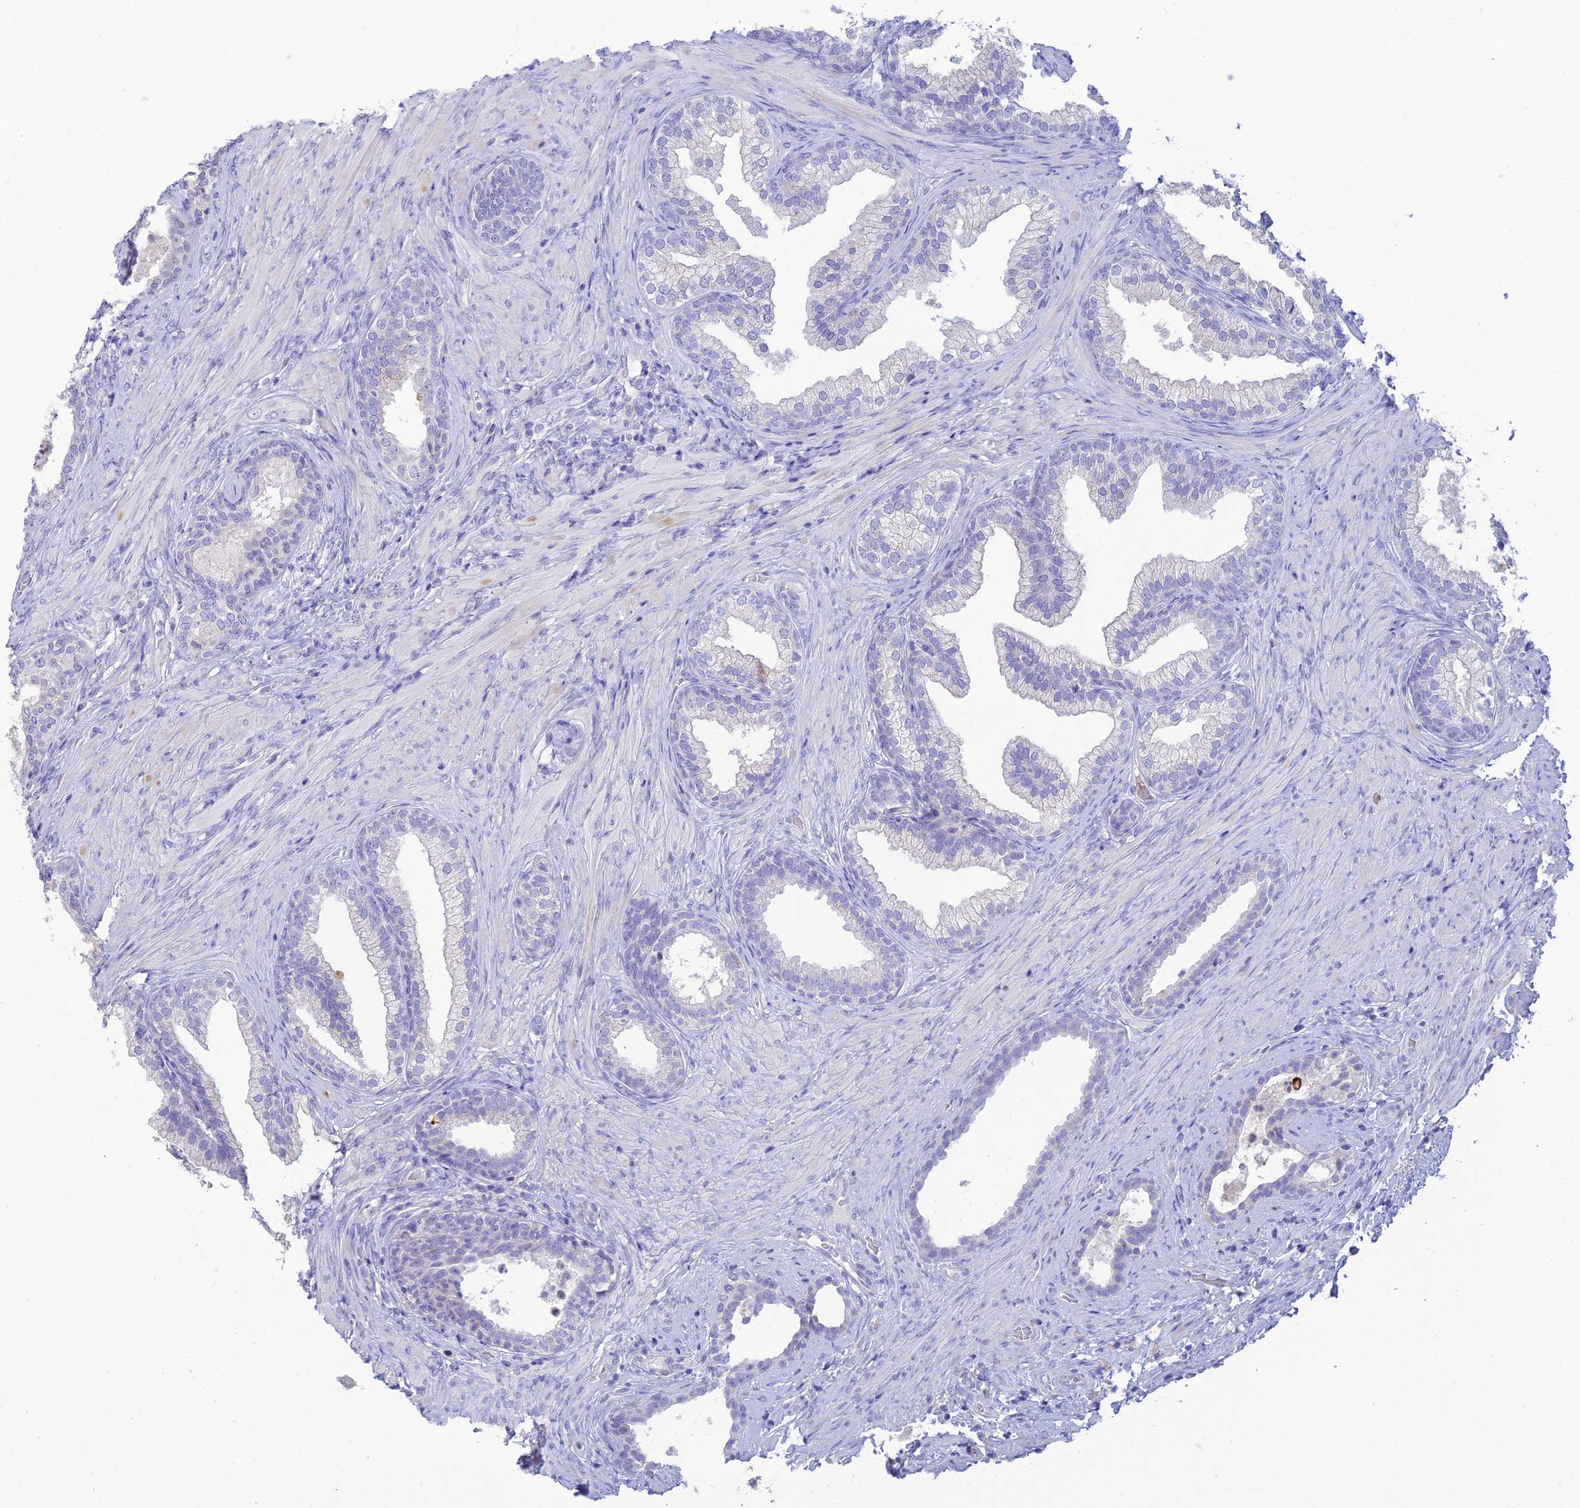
{"staining": {"intensity": "negative", "quantity": "none", "location": "none"}, "tissue": "prostate", "cell_type": "Glandular cells", "image_type": "normal", "snomed": [{"axis": "morphology", "description": "Normal tissue, NOS"}, {"axis": "topography", "description": "Prostate"}], "caption": "This histopathology image is of normal prostate stained with immunohistochemistry (IHC) to label a protein in brown with the nuclei are counter-stained blue. There is no expression in glandular cells. (Brightfield microscopy of DAB (3,3'-diaminobenzidine) IHC at high magnification).", "gene": "MAL2", "patient": {"sex": "male", "age": 76}}